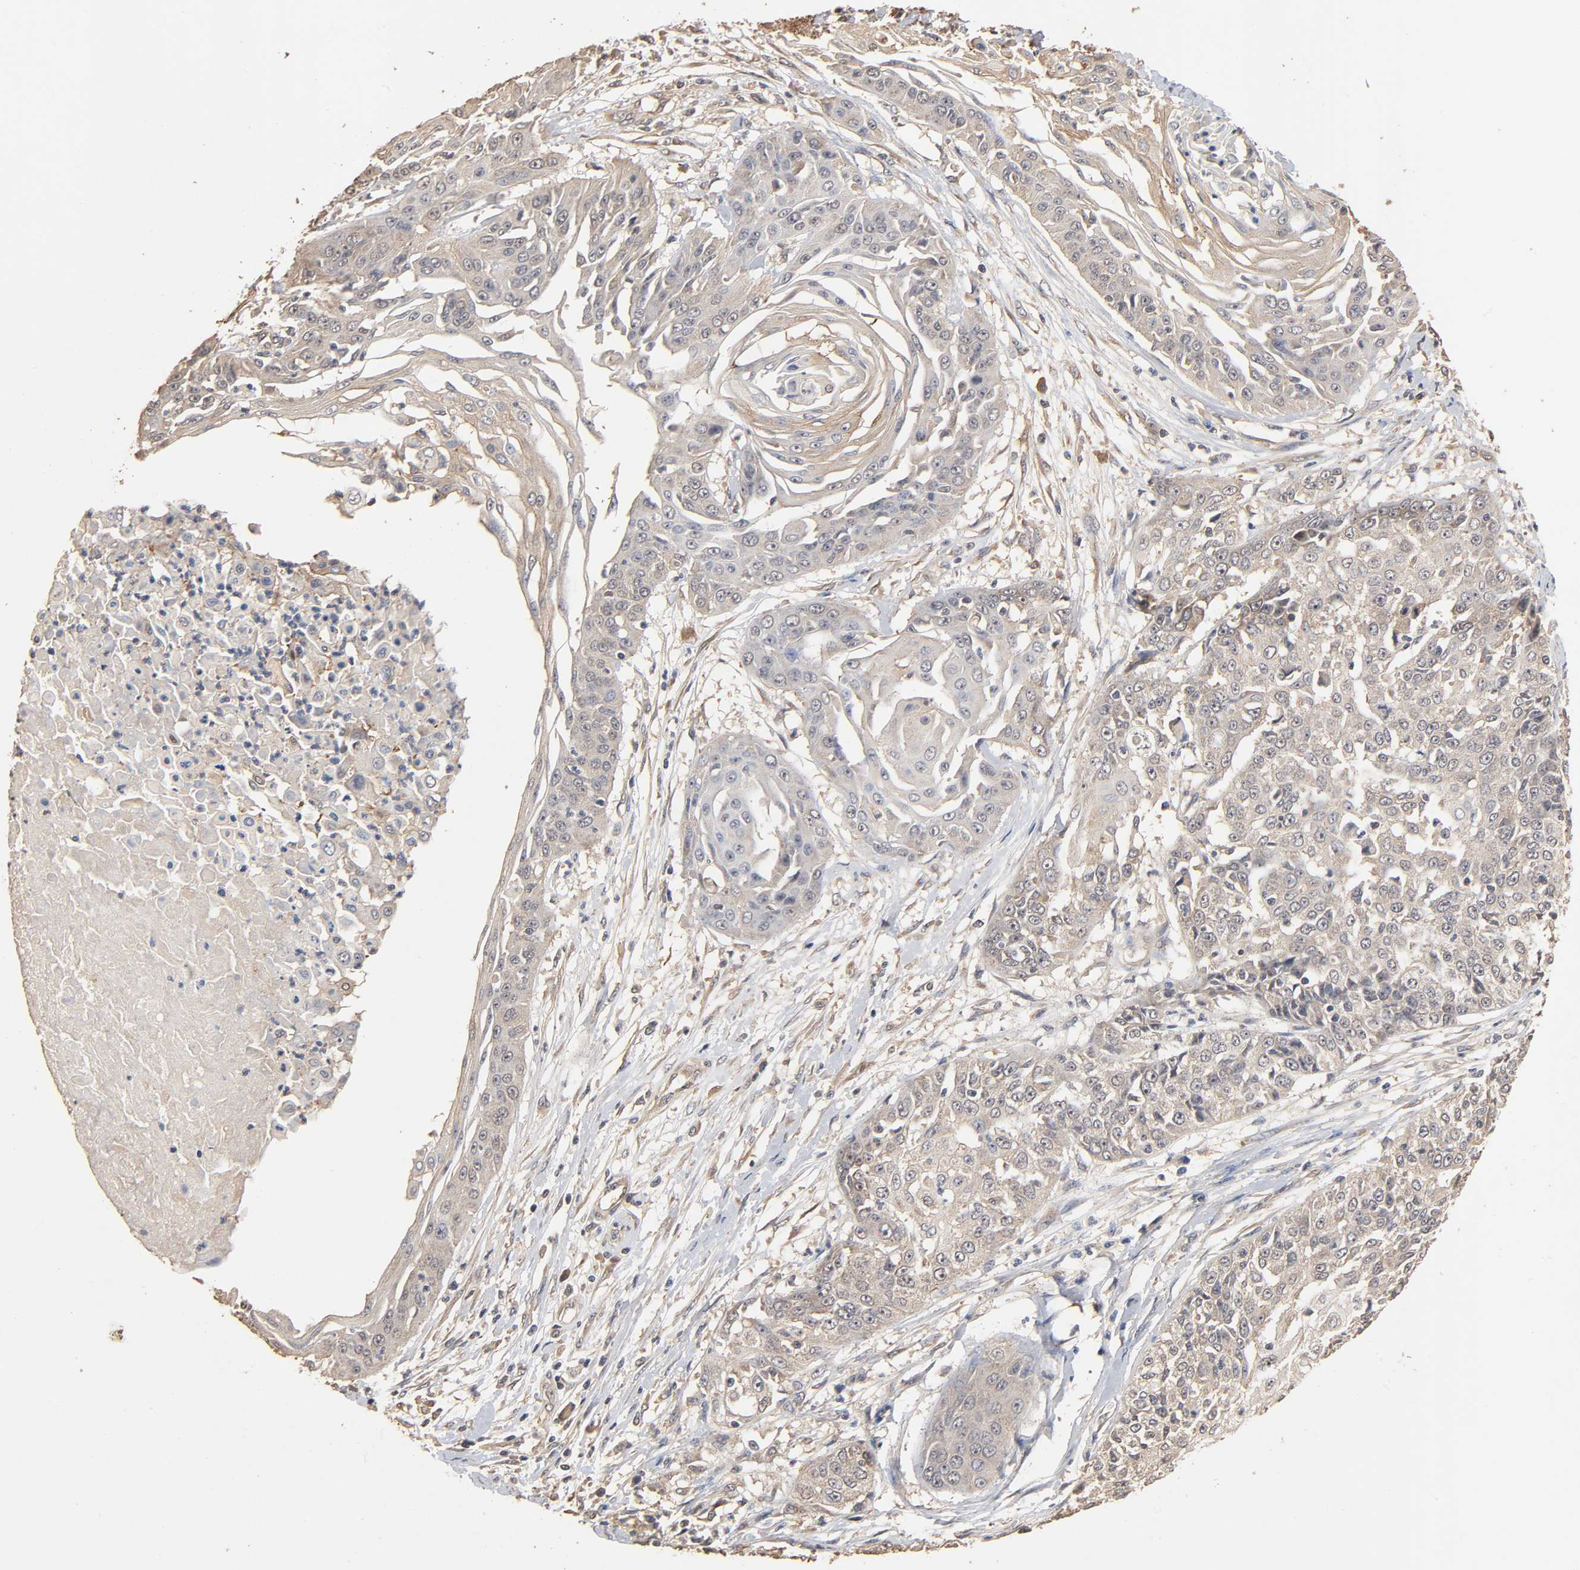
{"staining": {"intensity": "weak", "quantity": ">75%", "location": "cytoplasmic/membranous"}, "tissue": "cervical cancer", "cell_type": "Tumor cells", "image_type": "cancer", "snomed": [{"axis": "morphology", "description": "Squamous cell carcinoma, NOS"}, {"axis": "topography", "description": "Cervix"}], "caption": "High-power microscopy captured an immunohistochemistry (IHC) micrograph of cervical cancer, revealing weak cytoplasmic/membranous staining in about >75% of tumor cells.", "gene": "ARHGEF7", "patient": {"sex": "female", "age": 64}}